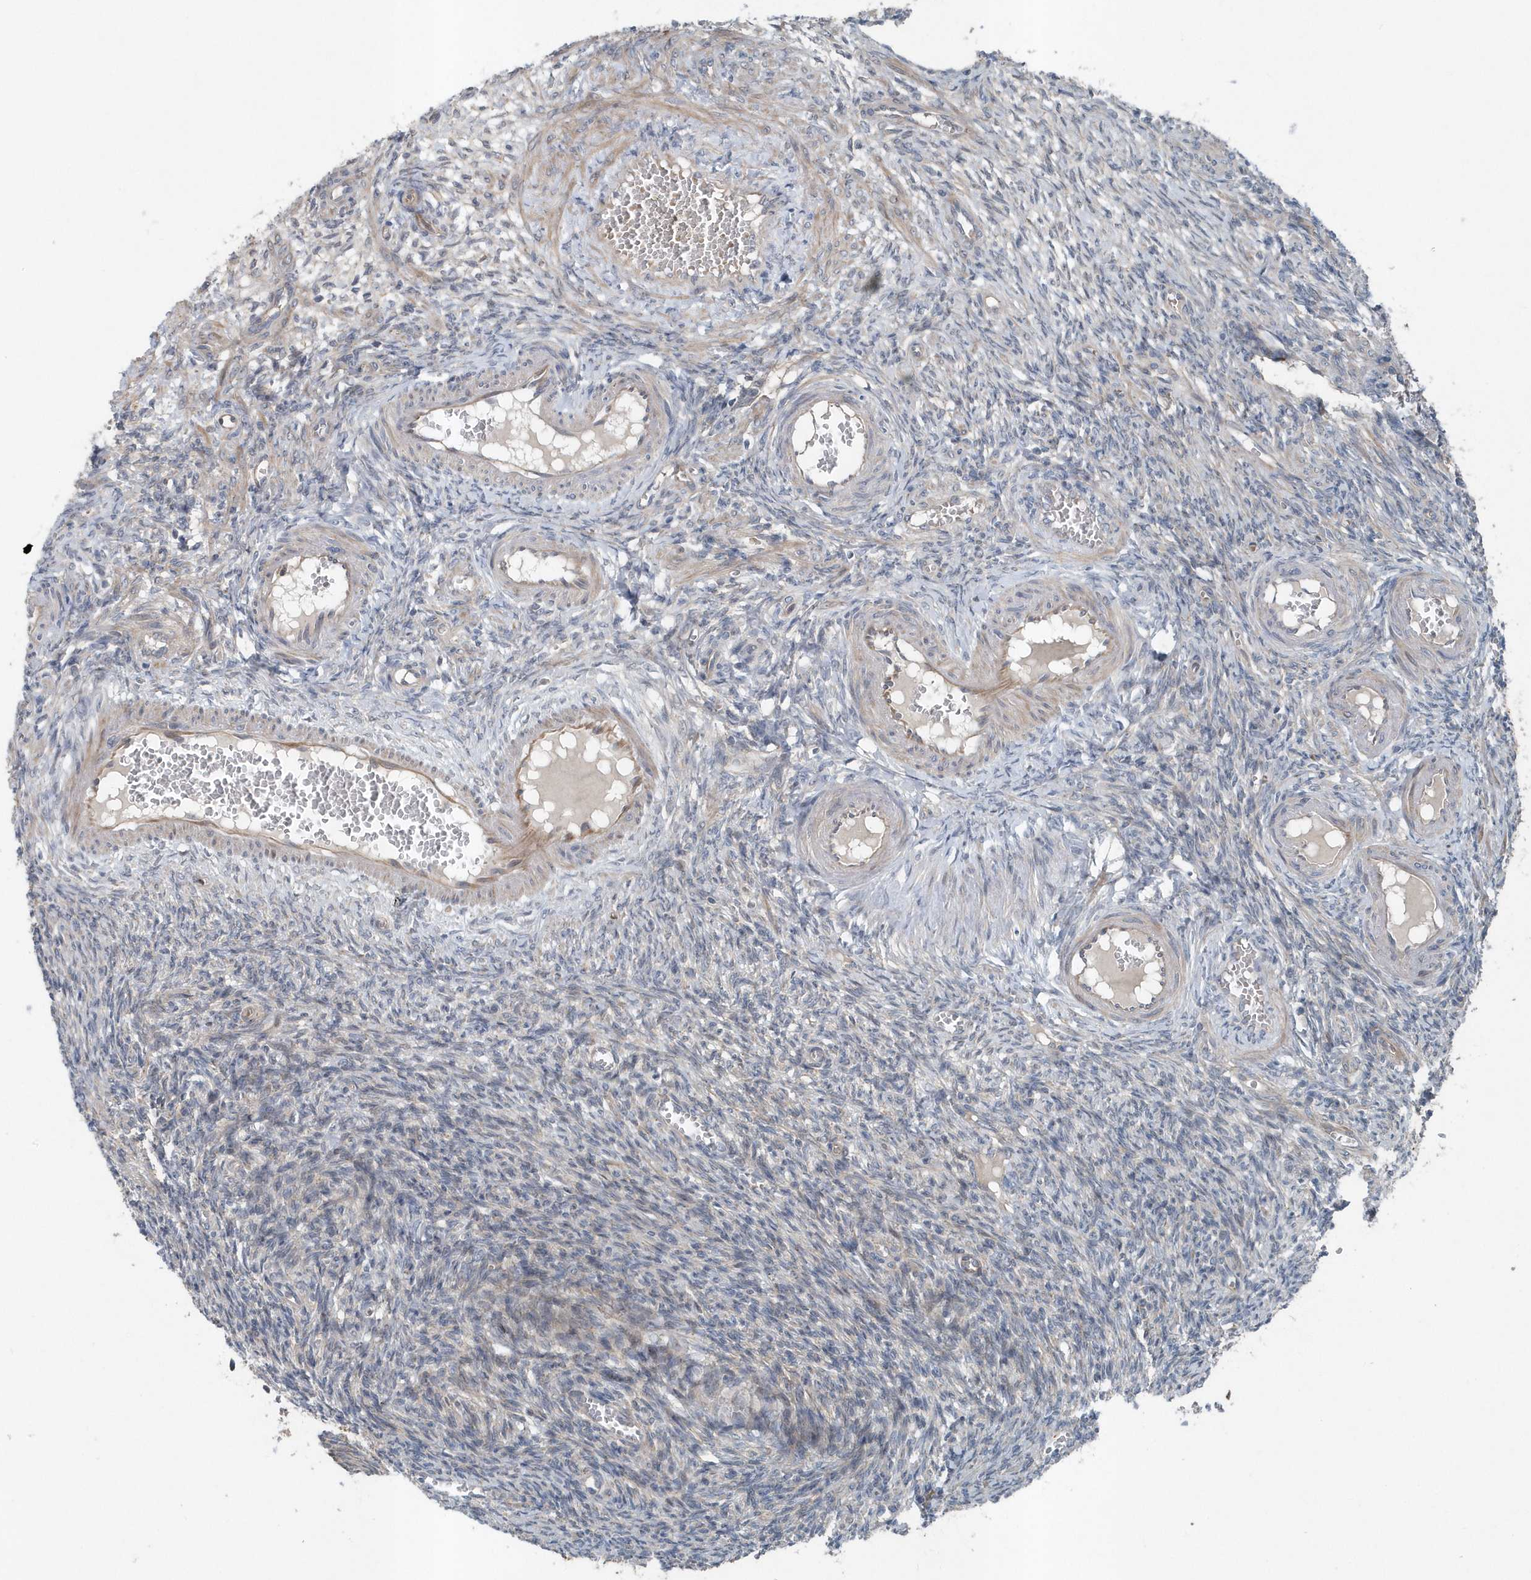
{"staining": {"intensity": "weak", "quantity": "<25%", "location": "cytoplasmic/membranous"}, "tissue": "ovary", "cell_type": "Ovarian stroma cells", "image_type": "normal", "snomed": [{"axis": "morphology", "description": "Normal tissue, NOS"}, {"axis": "topography", "description": "Ovary"}], "caption": "Immunohistochemistry (IHC) photomicrograph of unremarkable ovary stained for a protein (brown), which reveals no positivity in ovarian stroma cells.", "gene": "MCC", "patient": {"sex": "female", "age": 27}}